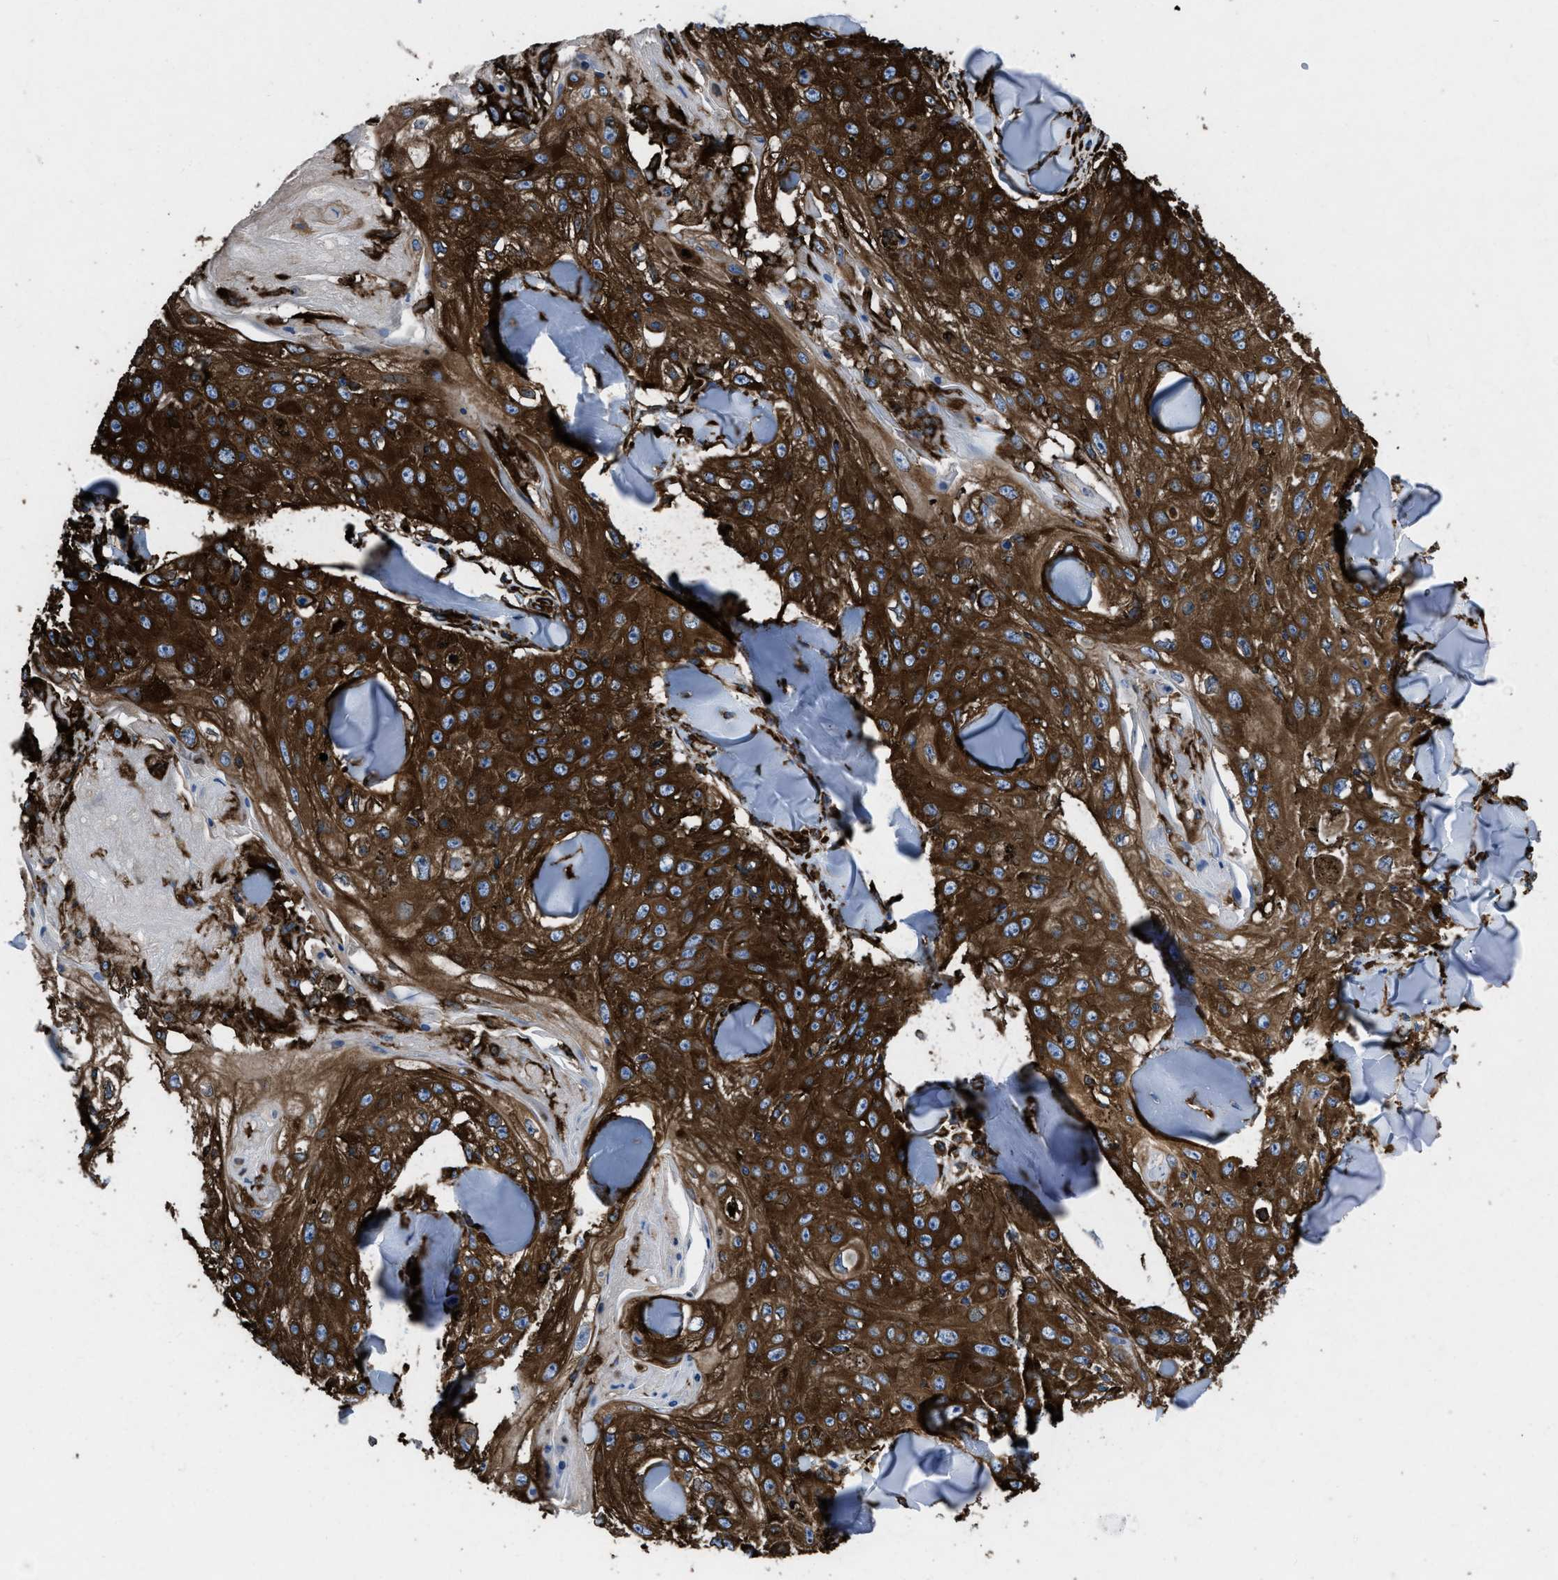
{"staining": {"intensity": "strong", "quantity": ">75%", "location": "cytoplasmic/membranous"}, "tissue": "skin cancer", "cell_type": "Tumor cells", "image_type": "cancer", "snomed": [{"axis": "morphology", "description": "Squamous cell carcinoma, NOS"}, {"axis": "topography", "description": "Skin"}], "caption": "Immunohistochemistry (IHC) (DAB (3,3'-diaminobenzidine)) staining of squamous cell carcinoma (skin) displays strong cytoplasmic/membranous protein expression in about >75% of tumor cells. The staining is performed using DAB (3,3'-diaminobenzidine) brown chromogen to label protein expression. The nuclei are counter-stained blue using hematoxylin.", "gene": "CAPRIN1", "patient": {"sex": "male", "age": 86}}